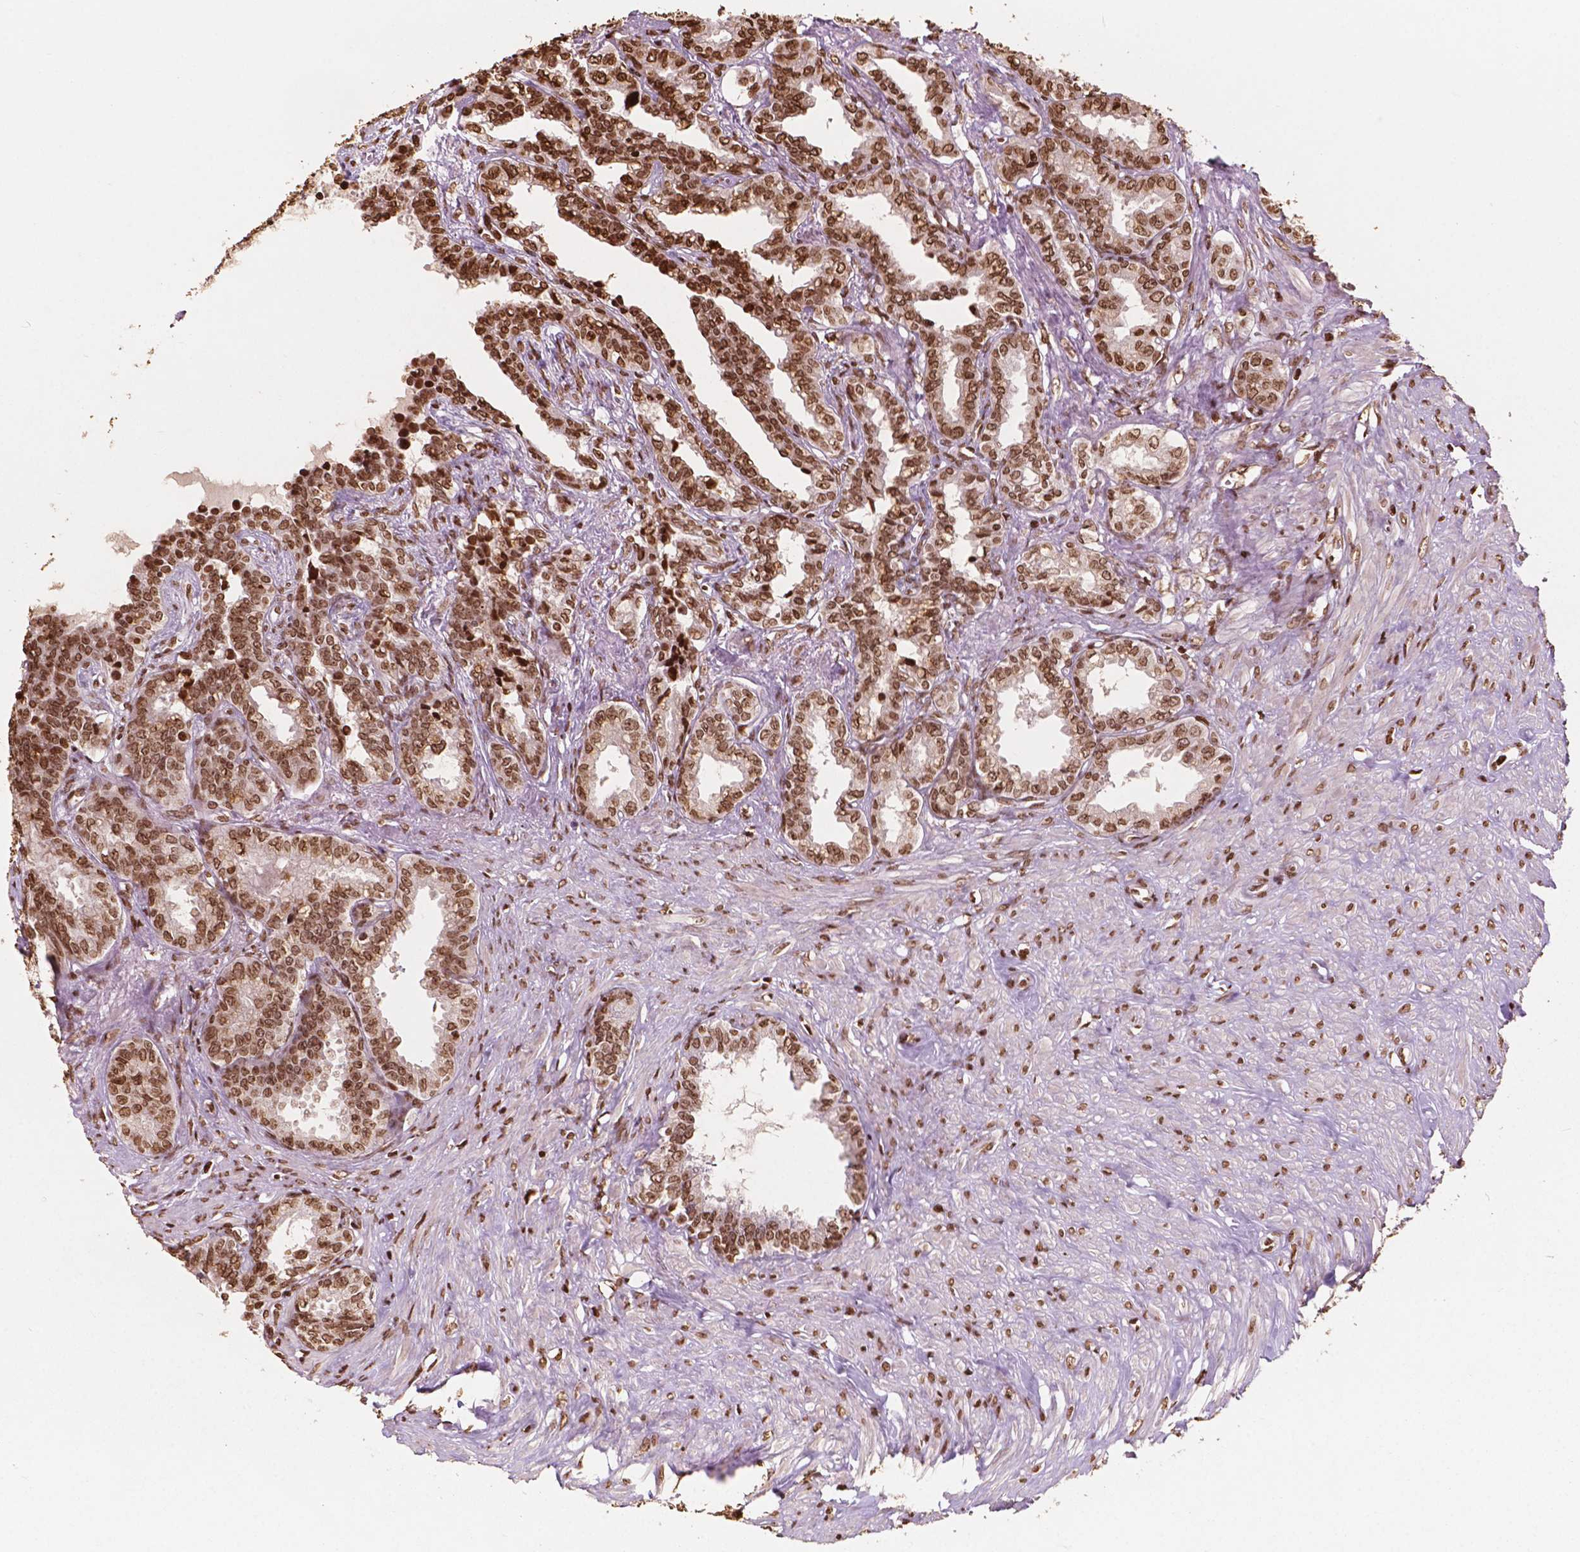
{"staining": {"intensity": "strong", "quantity": ">75%", "location": "nuclear"}, "tissue": "seminal vesicle", "cell_type": "Glandular cells", "image_type": "normal", "snomed": [{"axis": "morphology", "description": "Normal tissue, NOS"}, {"axis": "morphology", "description": "Urothelial carcinoma, NOS"}, {"axis": "topography", "description": "Urinary bladder"}, {"axis": "topography", "description": "Seminal veicle"}], "caption": "Normal seminal vesicle shows strong nuclear staining in about >75% of glandular cells.", "gene": "H3C7", "patient": {"sex": "male", "age": 76}}